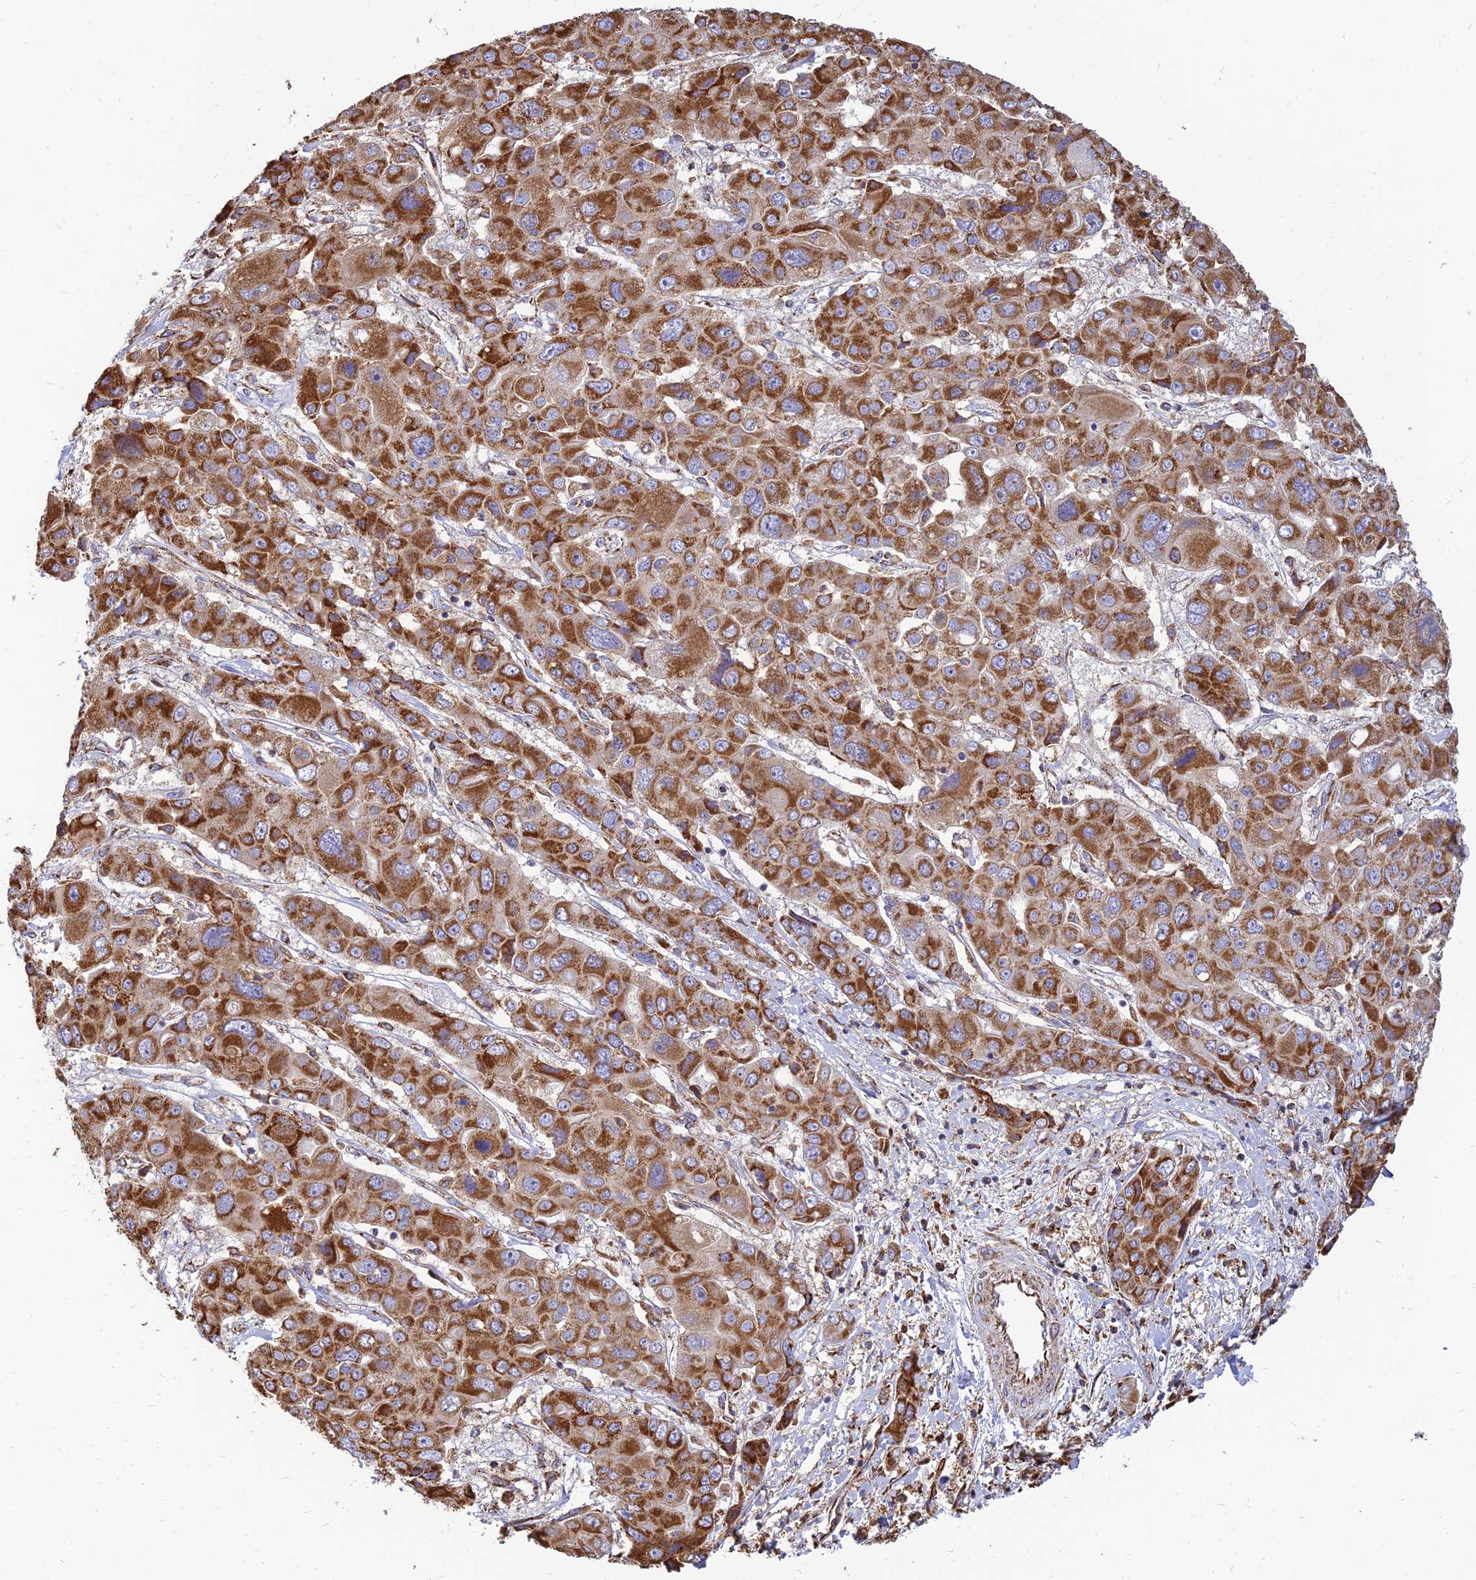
{"staining": {"intensity": "strong", "quantity": ">75%", "location": "cytoplasmic/membranous"}, "tissue": "liver cancer", "cell_type": "Tumor cells", "image_type": "cancer", "snomed": [{"axis": "morphology", "description": "Cholangiocarcinoma"}, {"axis": "topography", "description": "Liver"}], "caption": "Immunohistochemistry of liver cancer shows high levels of strong cytoplasmic/membranous positivity in about >75% of tumor cells. (DAB IHC with brightfield microscopy, high magnification).", "gene": "THUMPD2", "patient": {"sex": "male", "age": 67}}